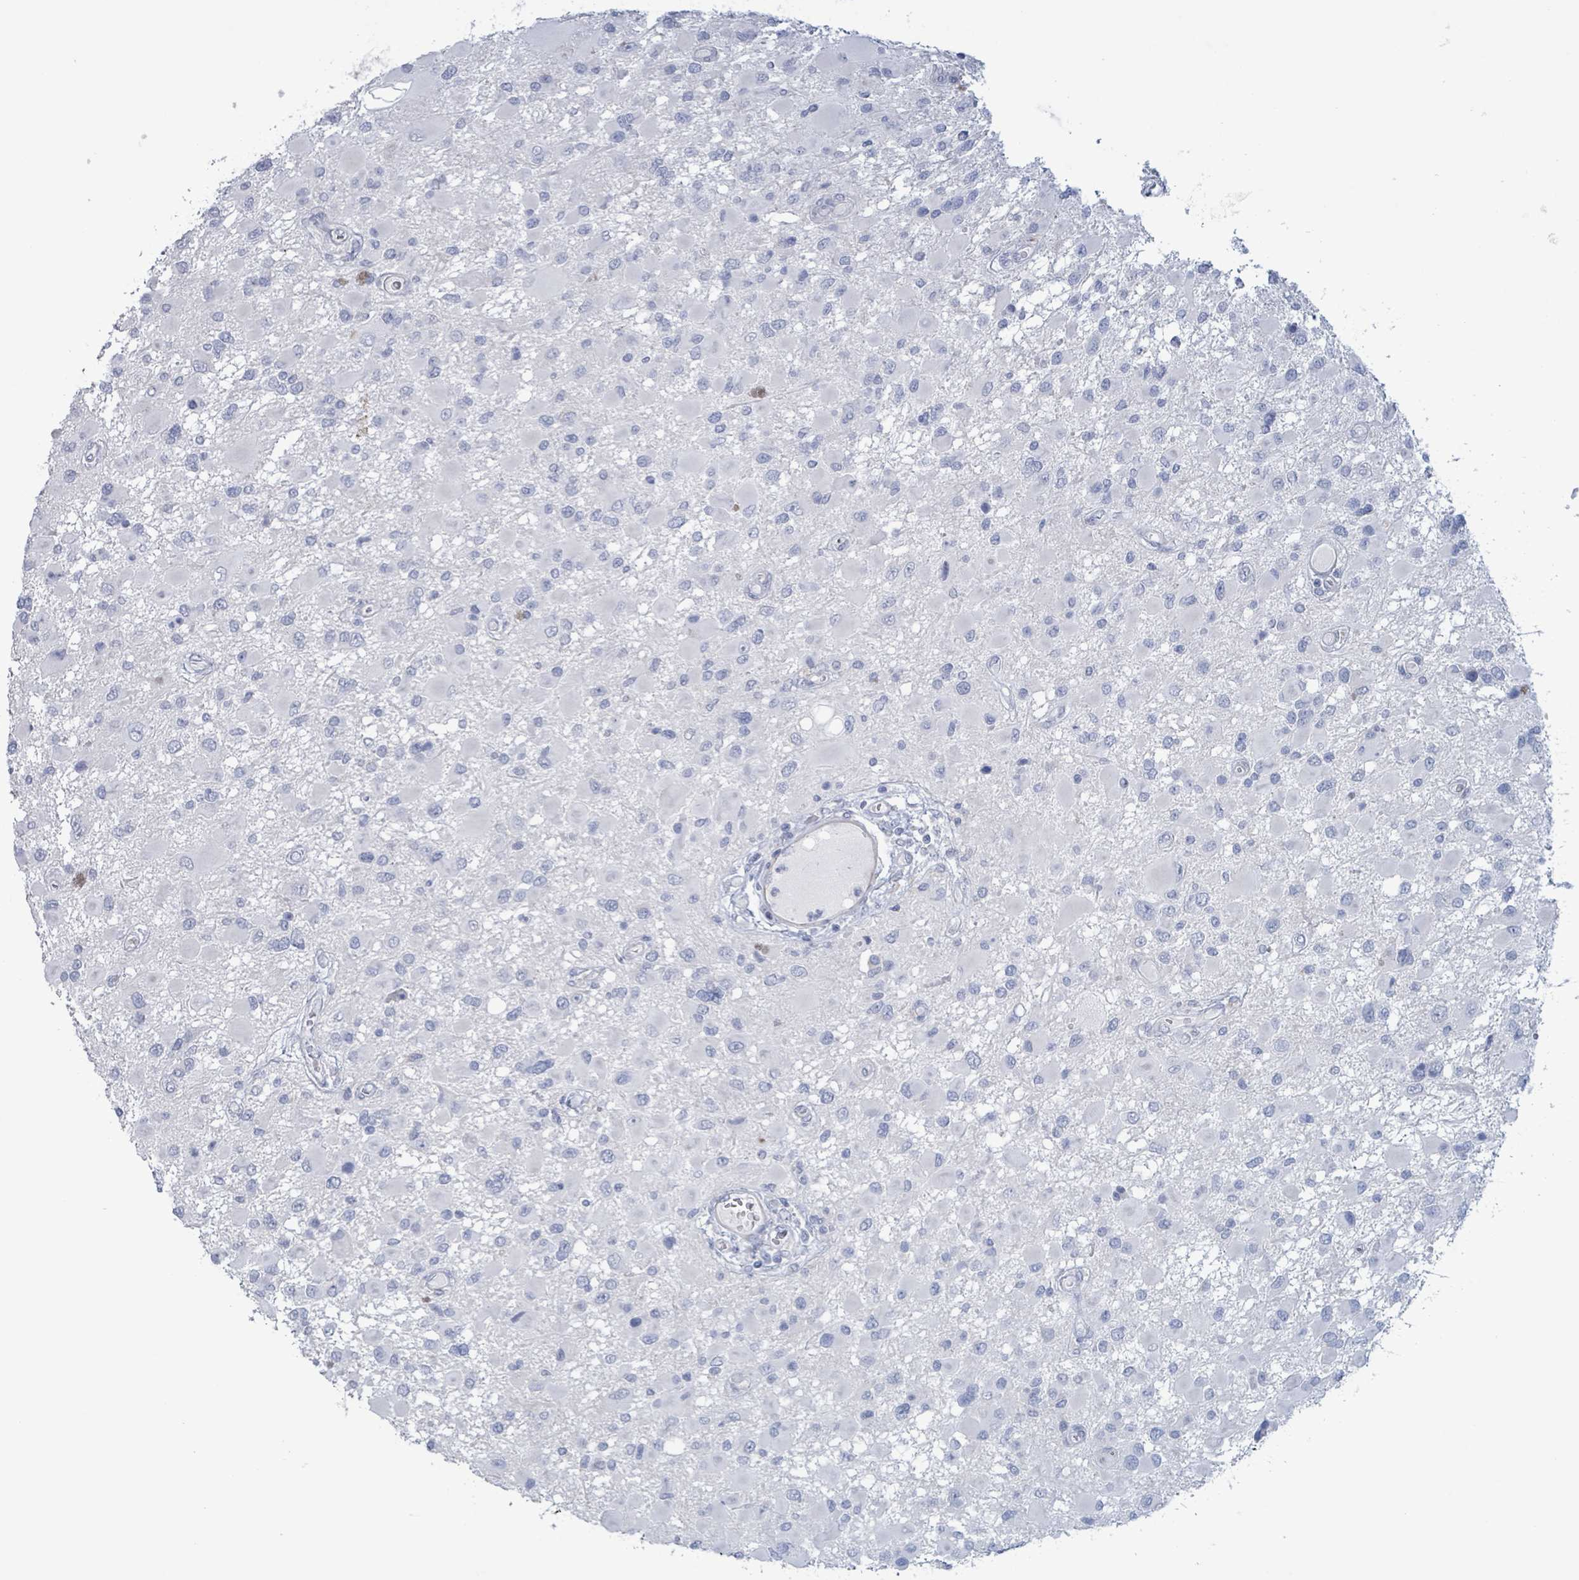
{"staining": {"intensity": "negative", "quantity": "none", "location": "none"}, "tissue": "glioma", "cell_type": "Tumor cells", "image_type": "cancer", "snomed": [{"axis": "morphology", "description": "Glioma, malignant, High grade"}, {"axis": "topography", "description": "Brain"}], "caption": "This image is of glioma stained with immunohistochemistry (IHC) to label a protein in brown with the nuclei are counter-stained blue. There is no staining in tumor cells.", "gene": "PKLR", "patient": {"sex": "male", "age": 53}}